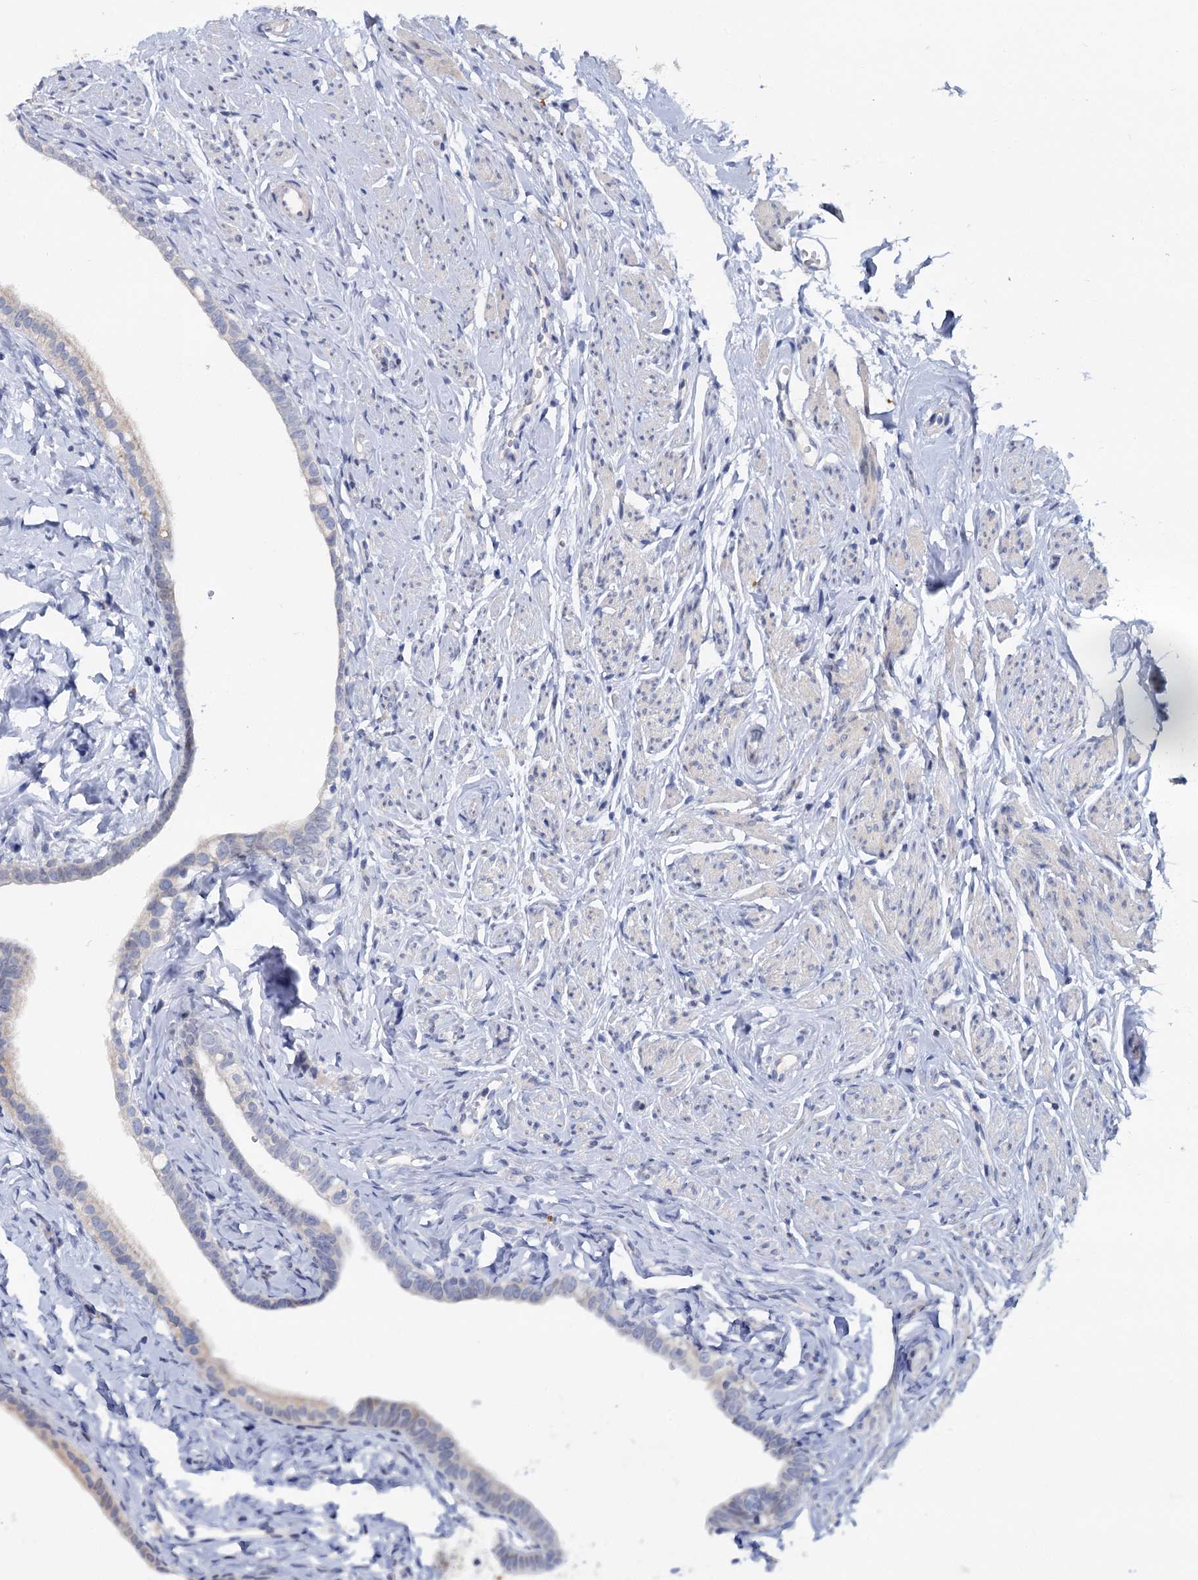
{"staining": {"intensity": "negative", "quantity": "none", "location": "none"}, "tissue": "fallopian tube", "cell_type": "Glandular cells", "image_type": "normal", "snomed": [{"axis": "morphology", "description": "Normal tissue, NOS"}, {"axis": "topography", "description": "Fallopian tube"}], "caption": "Human fallopian tube stained for a protein using immunohistochemistry (IHC) displays no positivity in glandular cells.", "gene": "ACRBP", "patient": {"sex": "female", "age": 66}}